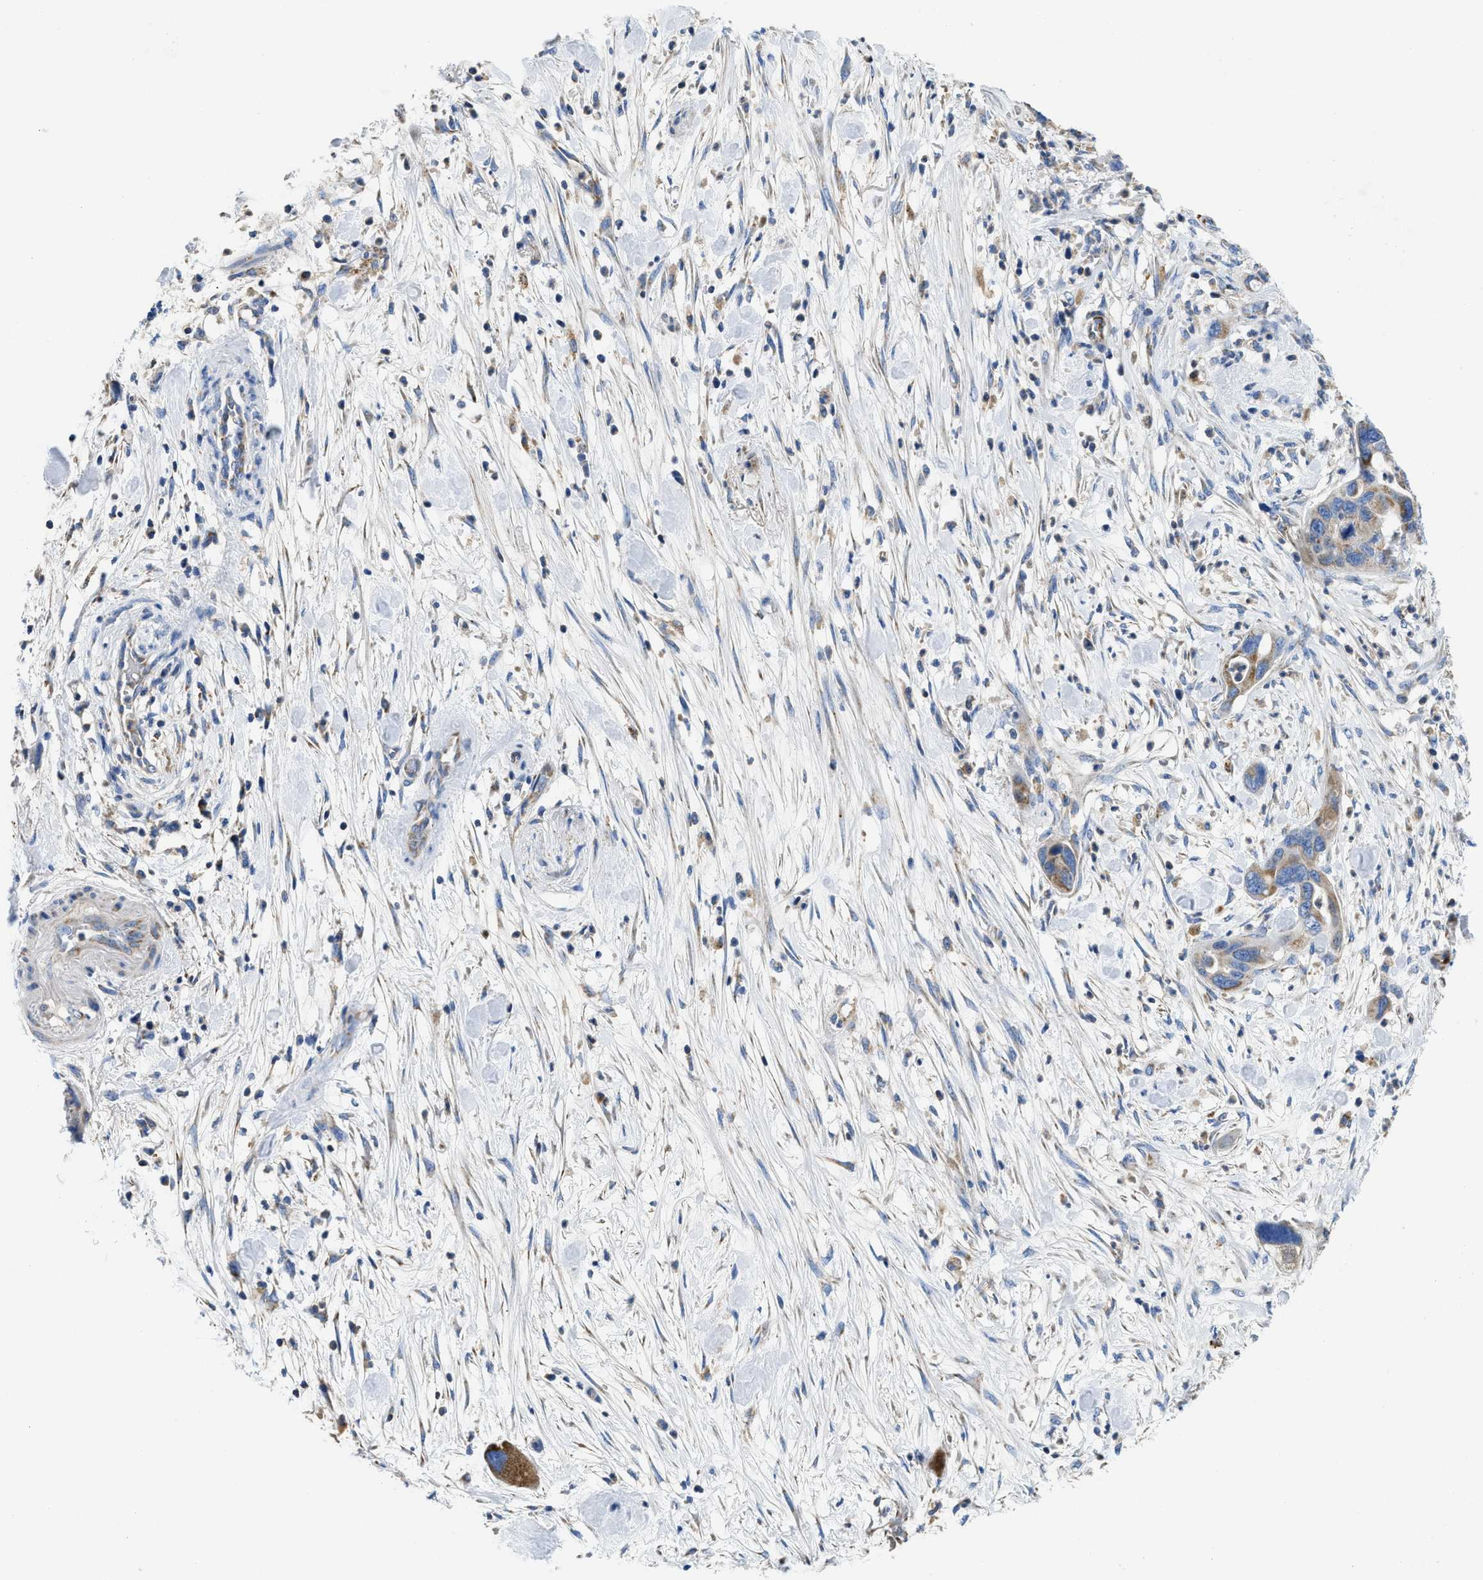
{"staining": {"intensity": "moderate", "quantity": ">75%", "location": "cytoplasmic/membranous"}, "tissue": "pancreatic cancer", "cell_type": "Tumor cells", "image_type": "cancer", "snomed": [{"axis": "morphology", "description": "Adenocarcinoma, NOS"}, {"axis": "topography", "description": "Pancreas"}], "caption": "Immunohistochemical staining of human adenocarcinoma (pancreatic) reveals moderate cytoplasmic/membranous protein positivity in about >75% of tumor cells.", "gene": "SLC25A13", "patient": {"sex": "female", "age": 71}}